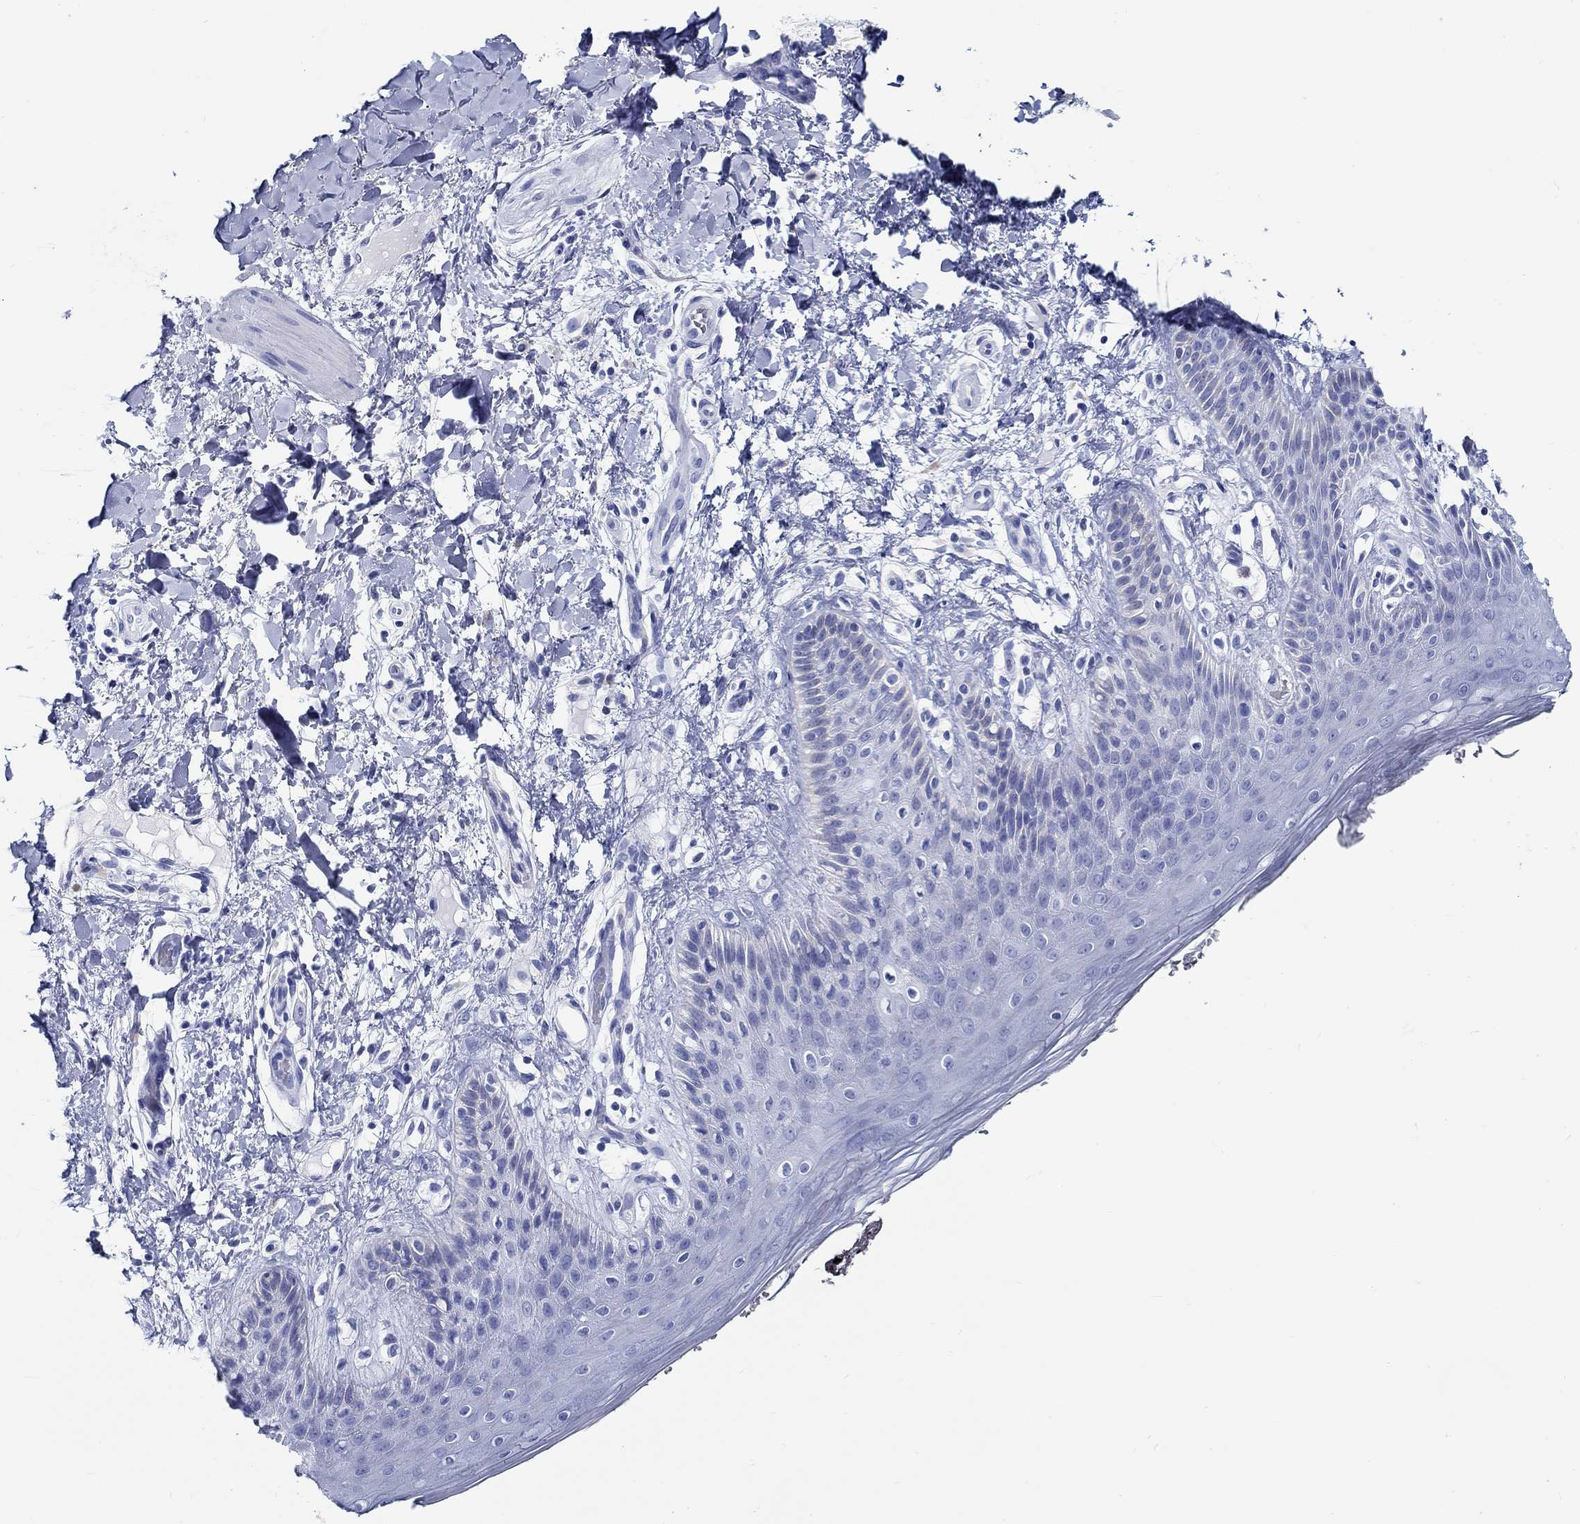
{"staining": {"intensity": "negative", "quantity": "none", "location": "none"}, "tissue": "skin", "cell_type": "Epidermal cells", "image_type": "normal", "snomed": [{"axis": "morphology", "description": "Normal tissue, NOS"}, {"axis": "topography", "description": "Anal"}], "caption": "High magnification brightfield microscopy of normal skin stained with DAB (3,3'-diaminobenzidine) (brown) and counterstained with hematoxylin (blue): epidermal cells show no significant expression.", "gene": "FBXO2", "patient": {"sex": "male", "age": 36}}